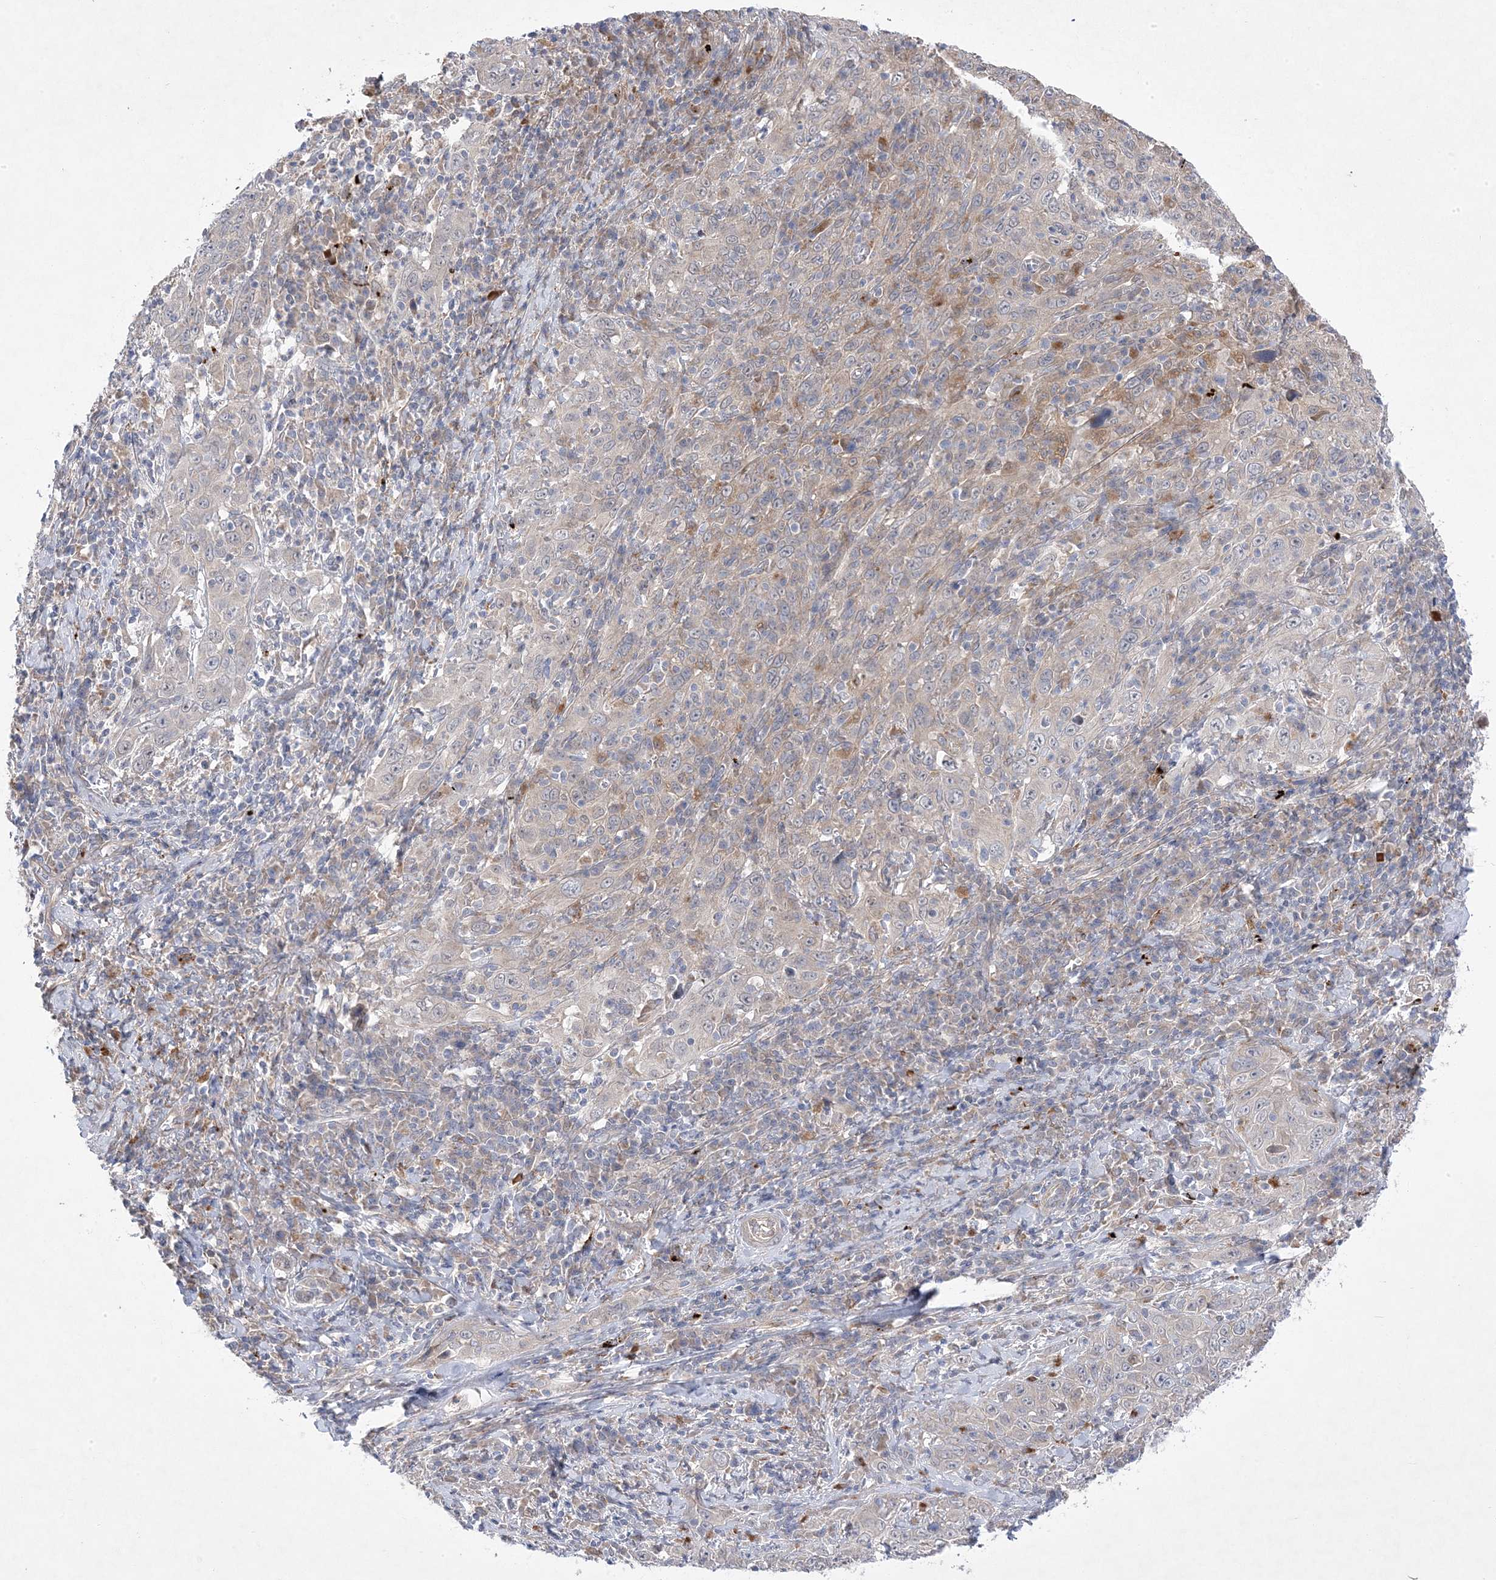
{"staining": {"intensity": "negative", "quantity": "none", "location": "none"}, "tissue": "cervical cancer", "cell_type": "Tumor cells", "image_type": "cancer", "snomed": [{"axis": "morphology", "description": "Squamous cell carcinoma, NOS"}, {"axis": "topography", "description": "Cervix"}], "caption": "High magnification brightfield microscopy of cervical squamous cell carcinoma stained with DAB (3,3'-diaminobenzidine) (brown) and counterstained with hematoxylin (blue): tumor cells show no significant expression.", "gene": "ANAPC1", "patient": {"sex": "female", "age": 46}}